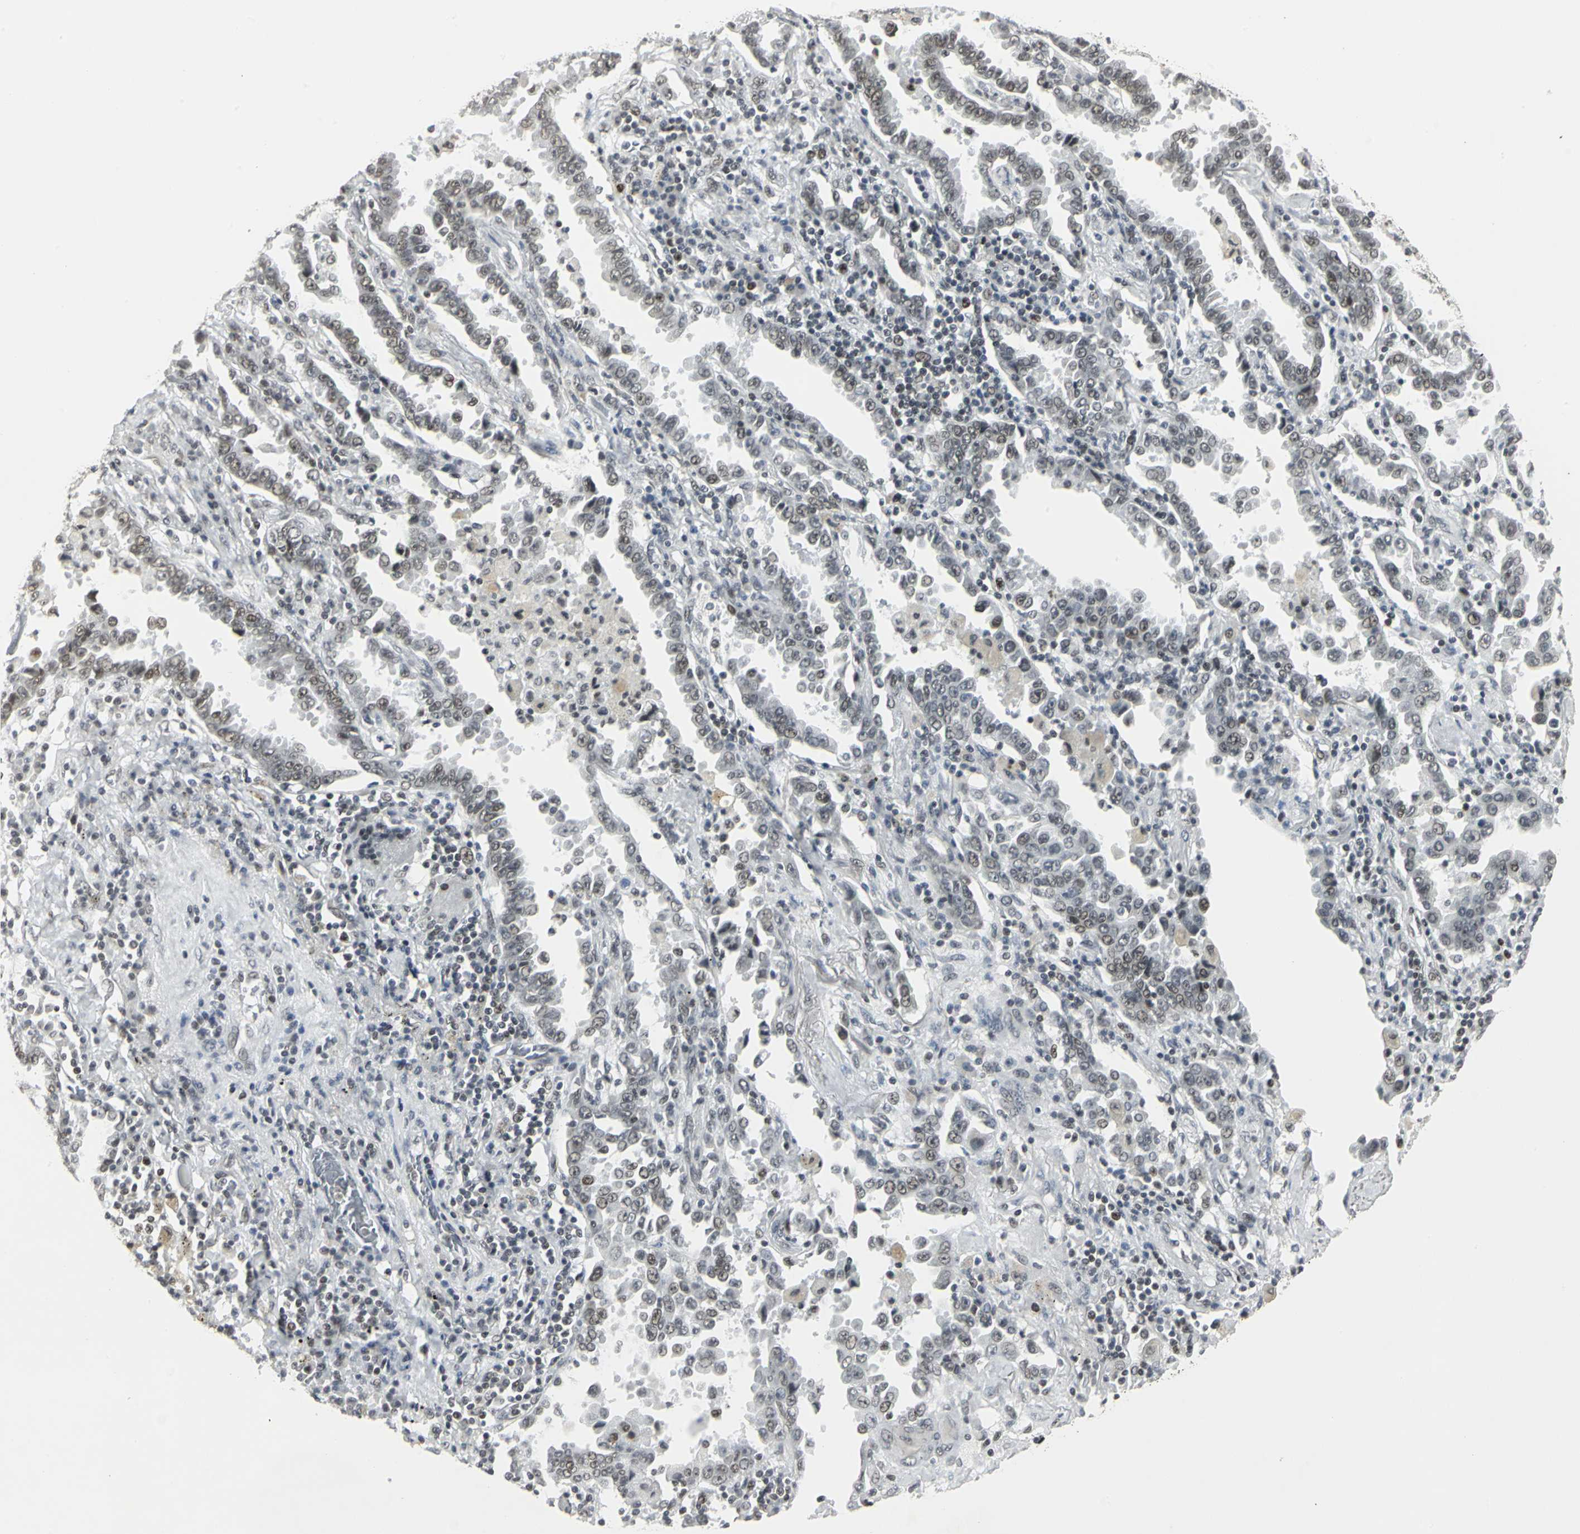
{"staining": {"intensity": "moderate", "quantity": ">75%", "location": "nuclear"}, "tissue": "lung cancer", "cell_type": "Tumor cells", "image_type": "cancer", "snomed": [{"axis": "morphology", "description": "Normal tissue, NOS"}, {"axis": "morphology", "description": "Inflammation, NOS"}, {"axis": "morphology", "description": "Adenocarcinoma, NOS"}, {"axis": "topography", "description": "Lung"}], "caption": "Immunohistochemistry (DAB) staining of human lung adenocarcinoma shows moderate nuclear protein expression in about >75% of tumor cells. (IHC, brightfield microscopy, high magnification).", "gene": "CBX3", "patient": {"sex": "female", "age": 64}}